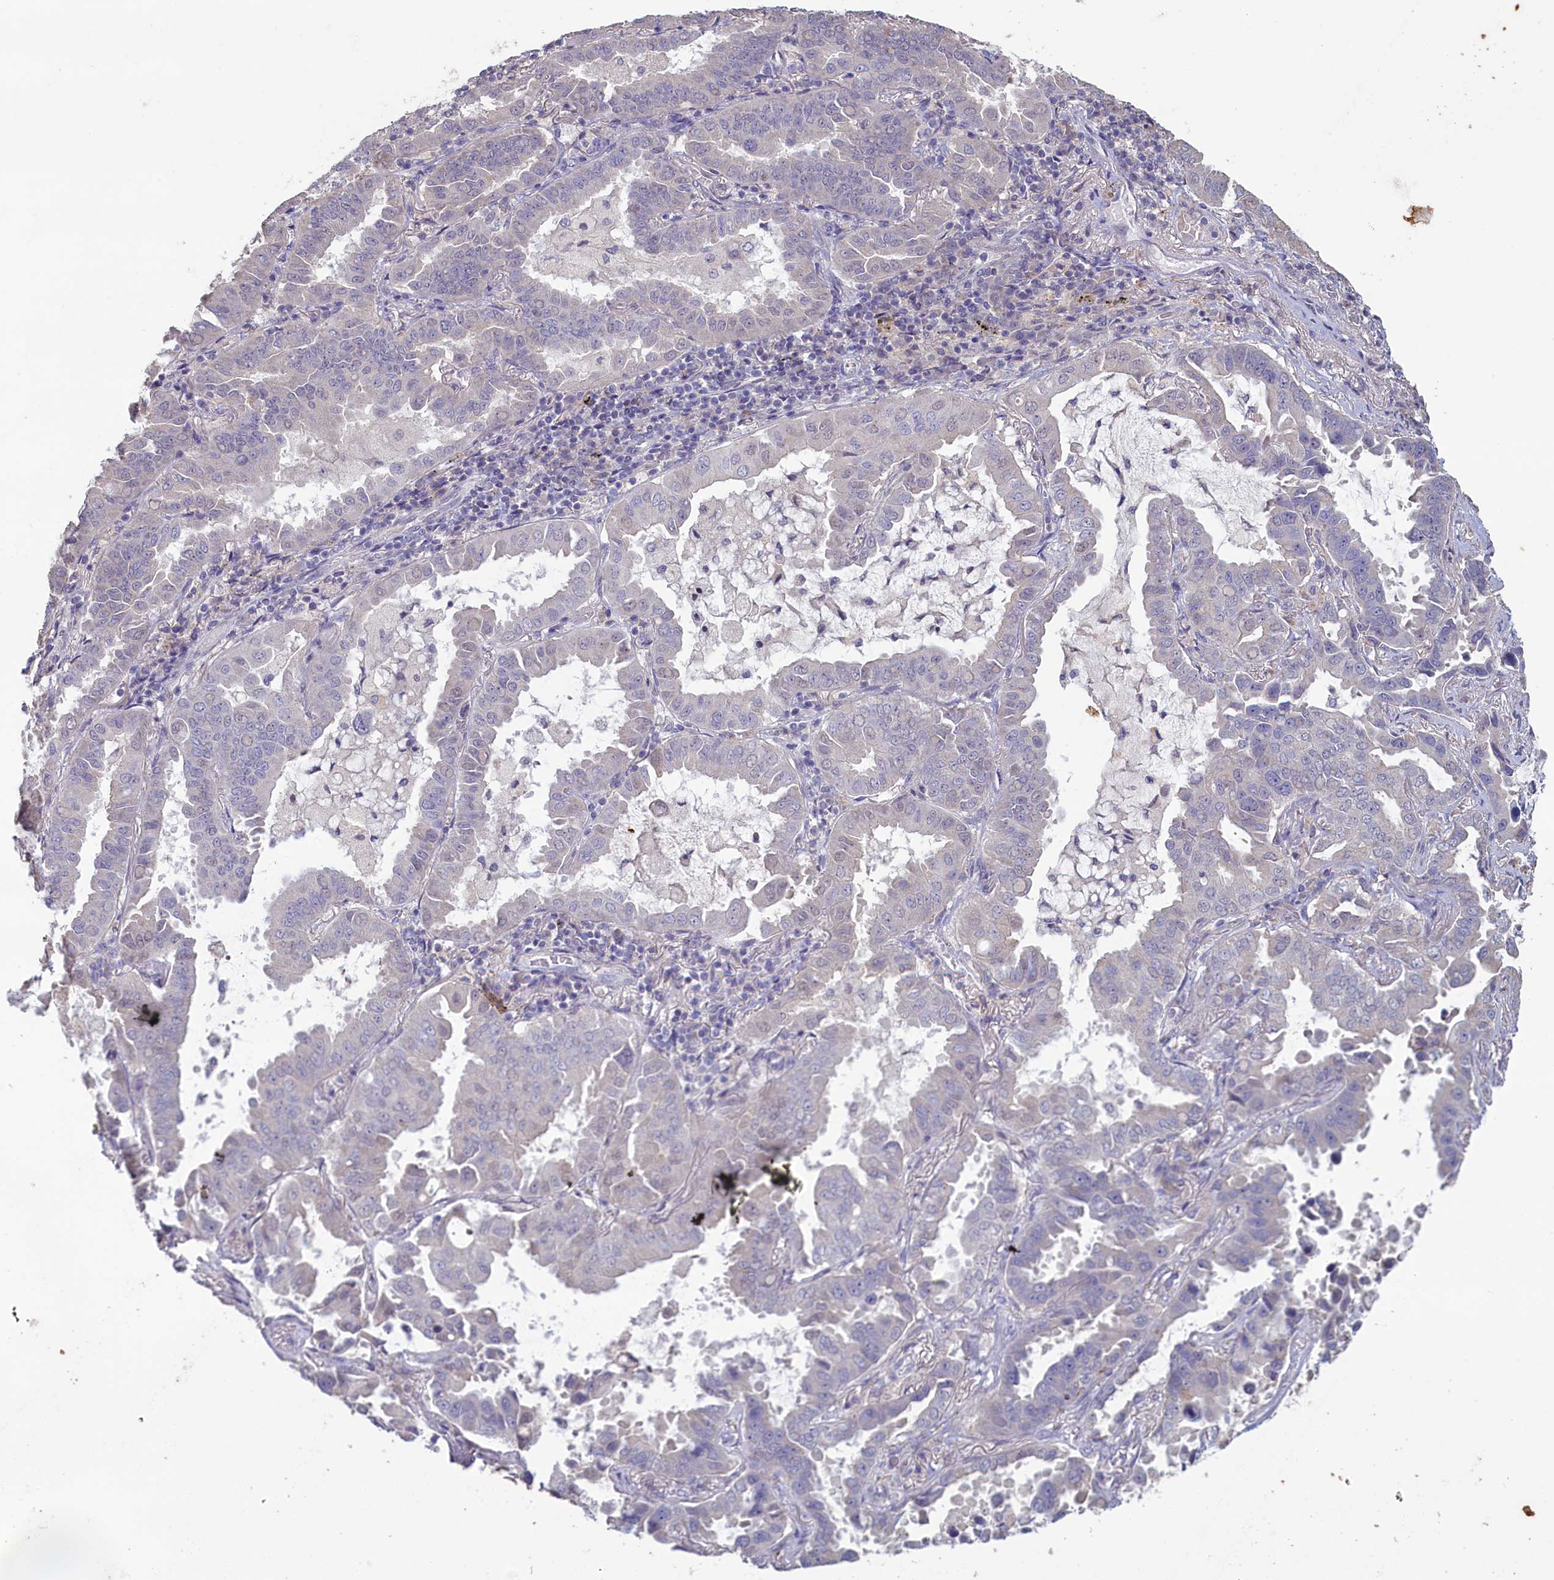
{"staining": {"intensity": "negative", "quantity": "none", "location": "none"}, "tissue": "lung cancer", "cell_type": "Tumor cells", "image_type": "cancer", "snomed": [{"axis": "morphology", "description": "Adenocarcinoma, NOS"}, {"axis": "topography", "description": "Lung"}], "caption": "Immunohistochemistry of human lung cancer (adenocarcinoma) exhibits no staining in tumor cells. (DAB IHC visualized using brightfield microscopy, high magnification).", "gene": "ATF7IP2", "patient": {"sex": "male", "age": 64}}